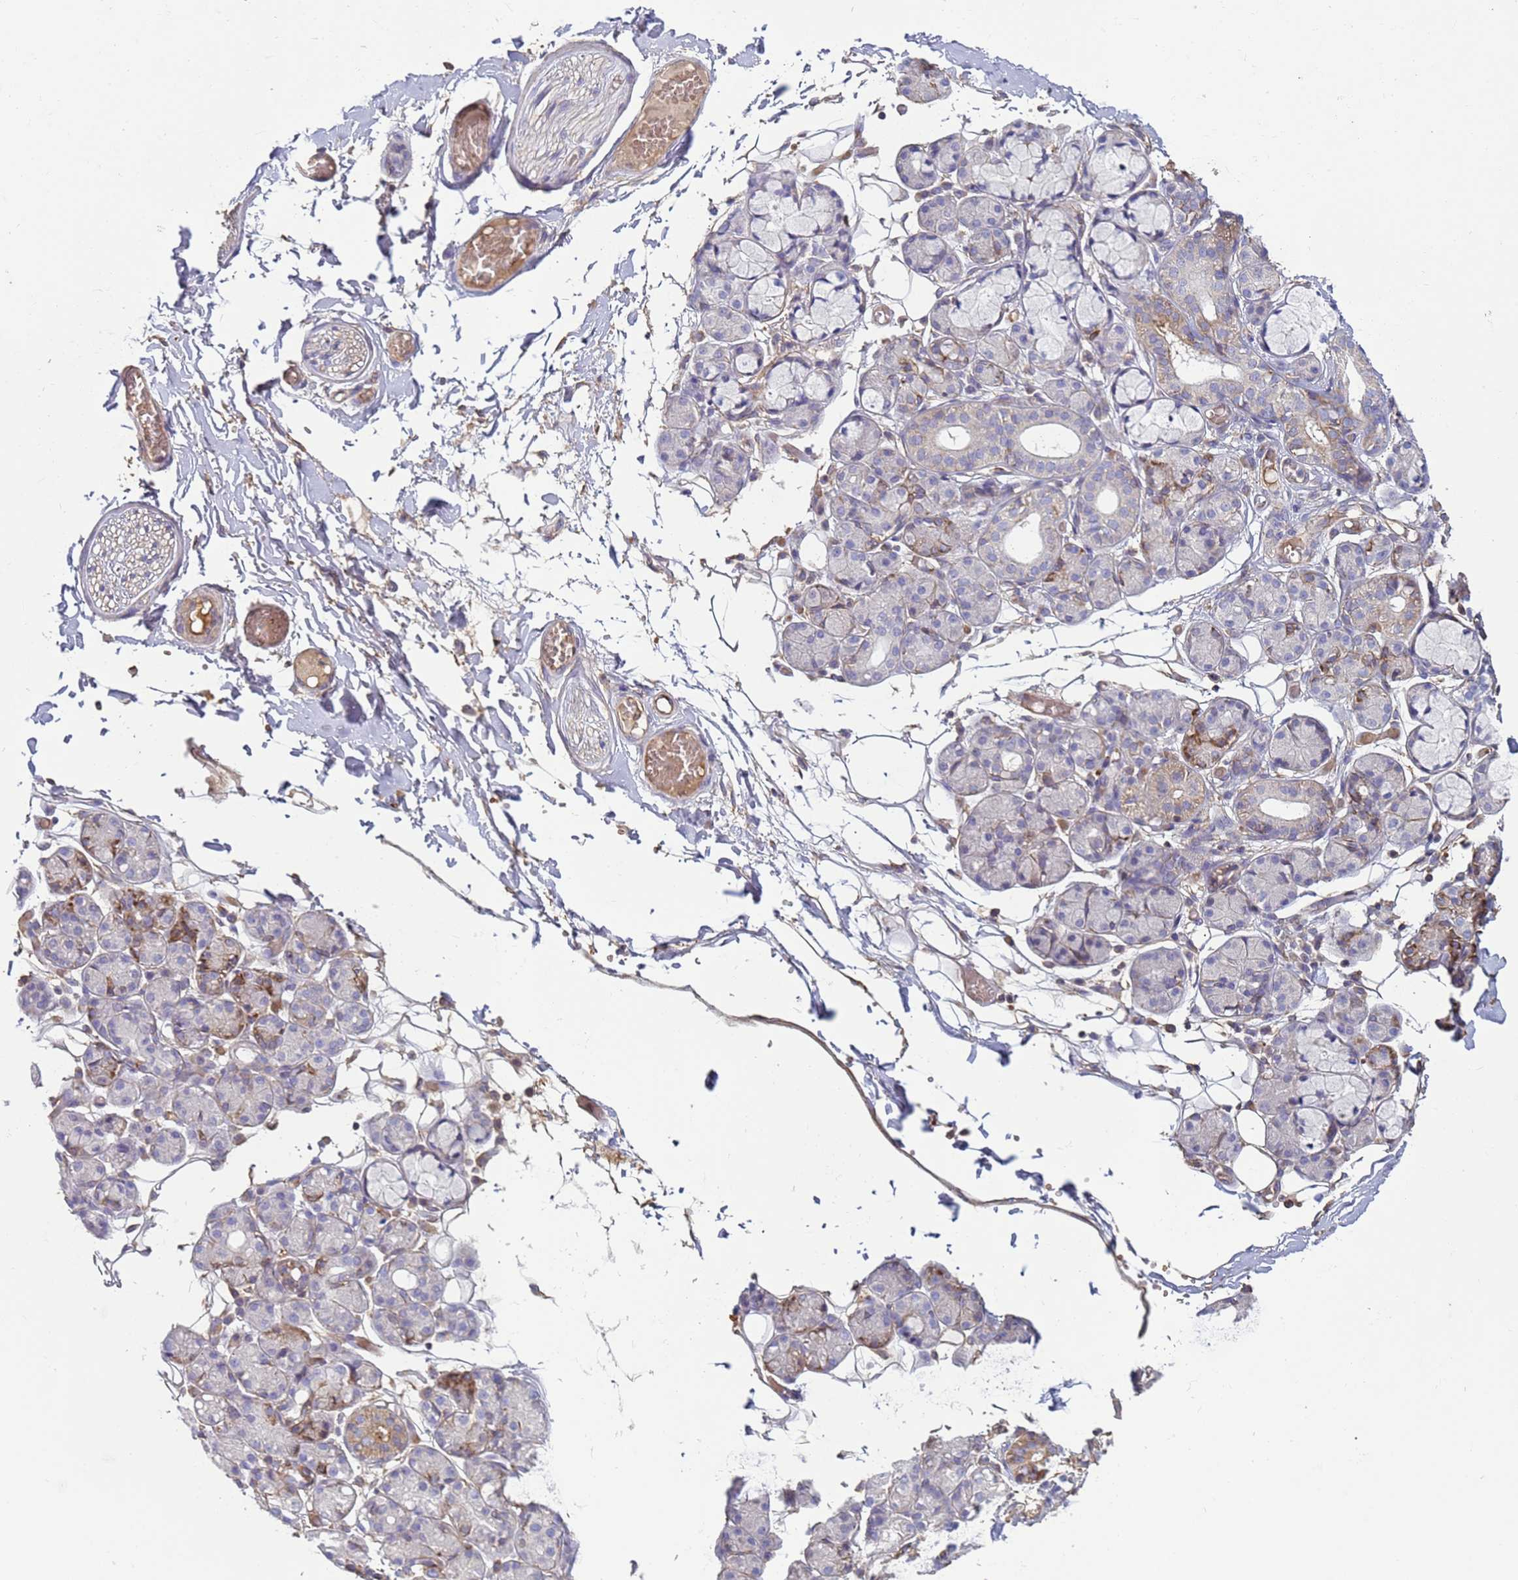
{"staining": {"intensity": "weak", "quantity": "<25%", "location": "cytoplasmic/membranous"}, "tissue": "salivary gland", "cell_type": "Glandular cells", "image_type": "normal", "snomed": [{"axis": "morphology", "description": "Normal tissue, NOS"}, {"axis": "topography", "description": "Salivary gland"}], "caption": "A high-resolution histopathology image shows IHC staining of normal salivary gland, which shows no significant expression in glandular cells.", "gene": "SGIP1", "patient": {"sex": "male", "age": 63}}